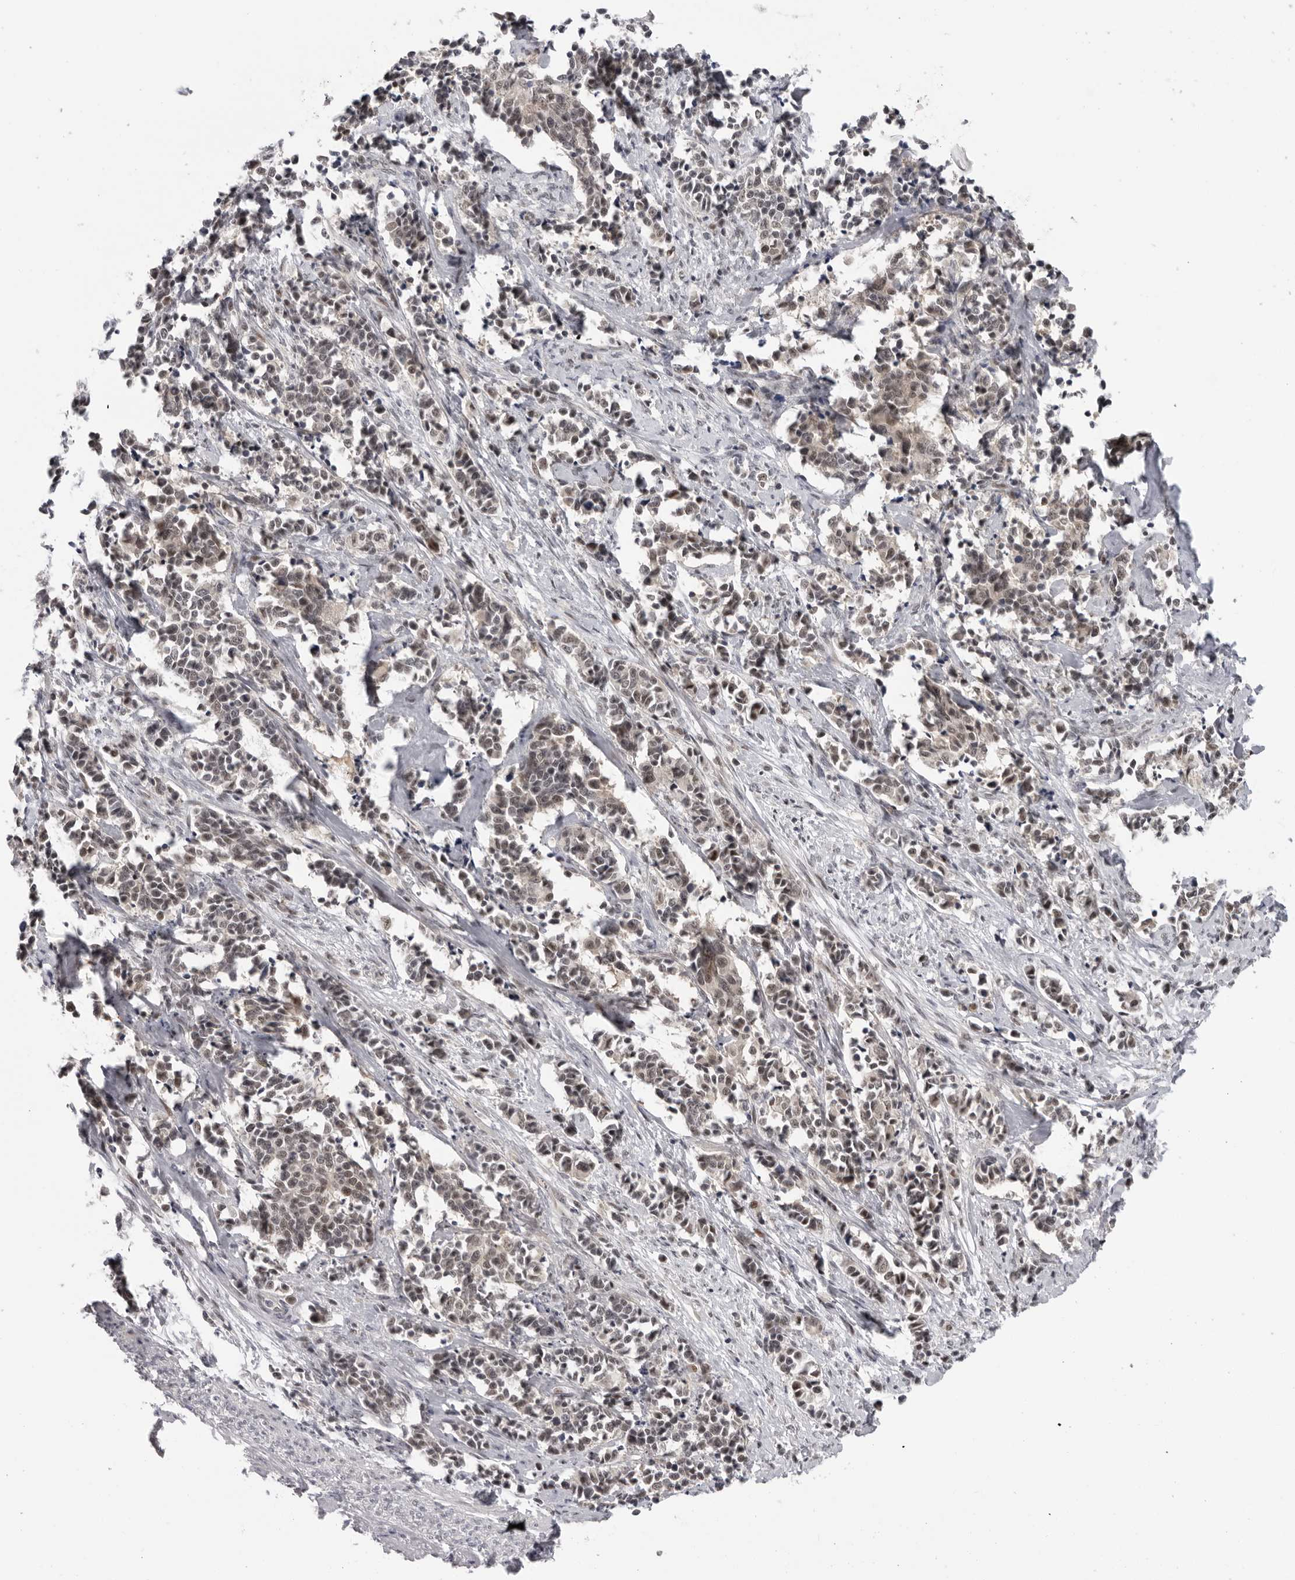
{"staining": {"intensity": "weak", "quantity": ">75%", "location": "nuclear"}, "tissue": "cervical cancer", "cell_type": "Tumor cells", "image_type": "cancer", "snomed": [{"axis": "morphology", "description": "Normal tissue, NOS"}, {"axis": "morphology", "description": "Squamous cell carcinoma, NOS"}, {"axis": "topography", "description": "Cervix"}], "caption": "Protein analysis of cervical squamous cell carcinoma tissue exhibits weak nuclear expression in approximately >75% of tumor cells. (DAB IHC with brightfield microscopy, high magnification).", "gene": "ALPK2", "patient": {"sex": "female", "age": 35}}